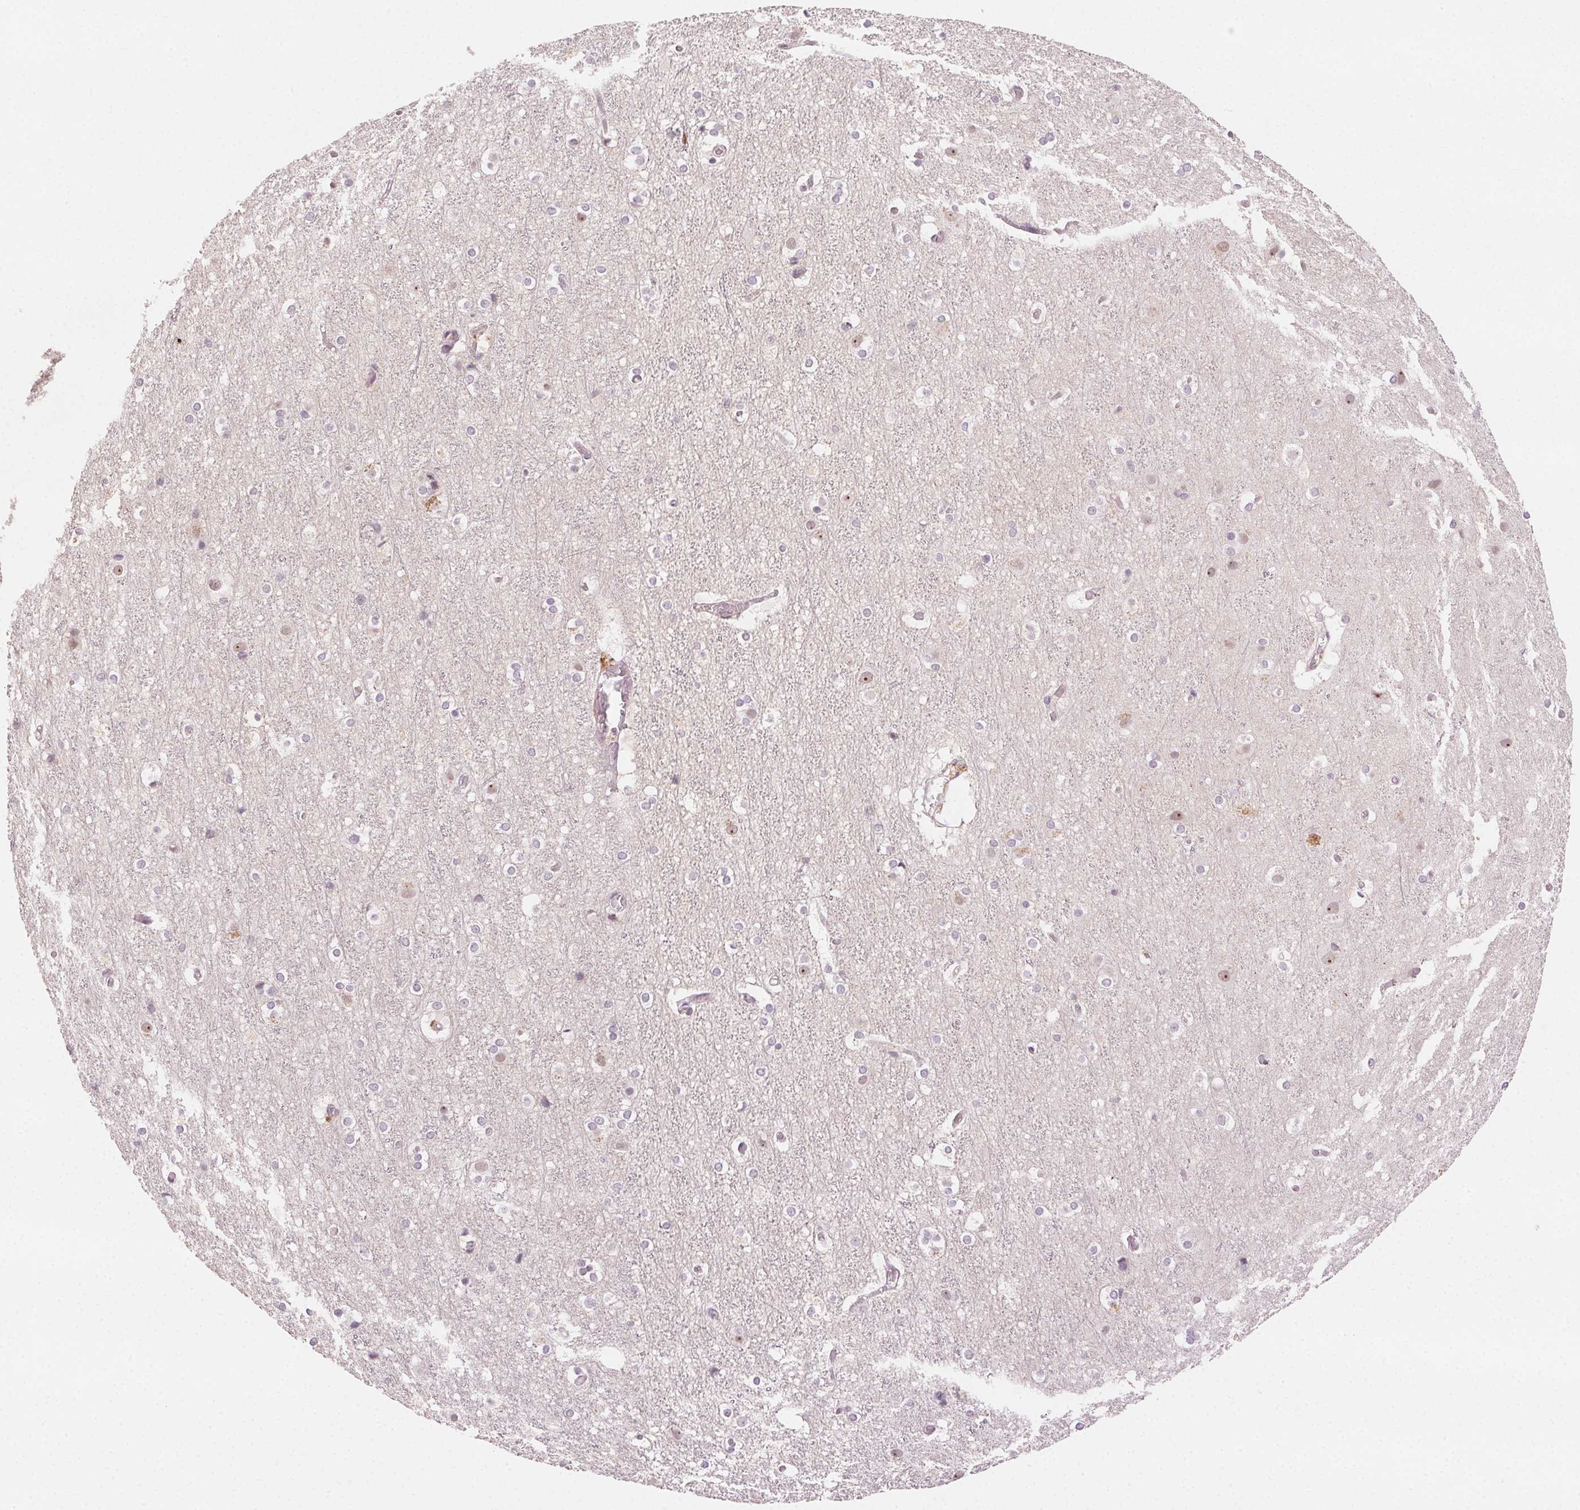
{"staining": {"intensity": "negative", "quantity": "none", "location": "none"}, "tissue": "cerebral cortex", "cell_type": "Endothelial cells", "image_type": "normal", "snomed": [{"axis": "morphology", "description": "Normal tissue, NOS"}, {"axis": "topography", "description": "Cerebral cortex"}], "caption": "Immunohistochemical staining of unremarkable human cerebral cortex displays no significant positivity in endothelial cells.", "gene": "TUB", "patient": {"sex": "female", "age": 52}}